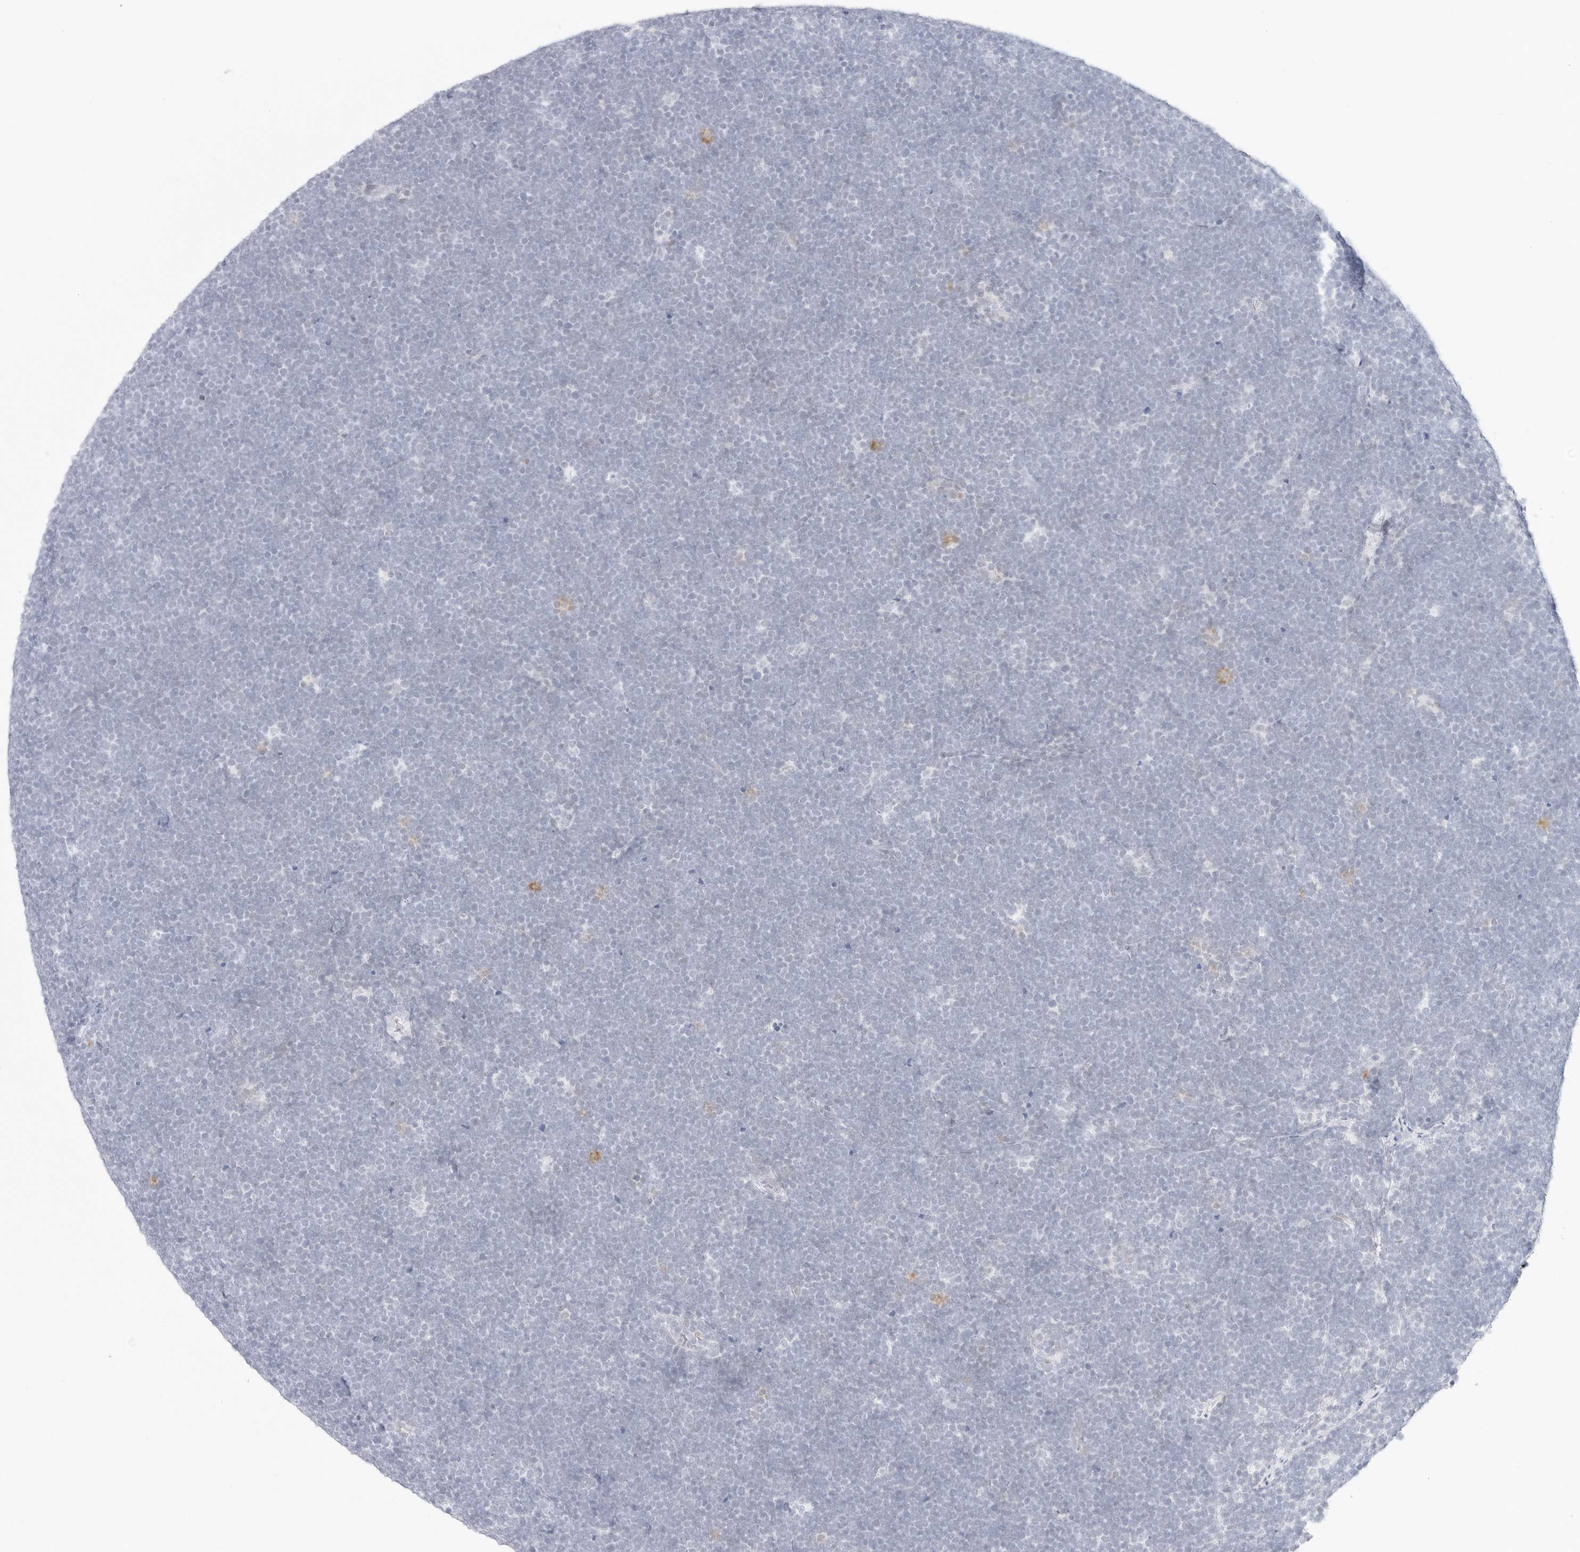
{"staining": {"intensity": "negative", "quantity": "none", "location": "none"}, "tissue": "lymphoma", "cell_type": "Tumor cells", "image_type": "cancer", "snomed": [{"axis": "morphology", "description": "Malignant lymphoma, non-Hodgkin's type, High grade"}, {"axis": "topography", "description": "Lymph node"}], "caption": "This is an IHC micrograph of lymphoma. There is no expression in tumor cells.", "gene": "CDH1", "patient": {"sex": "male", "age": 13}}